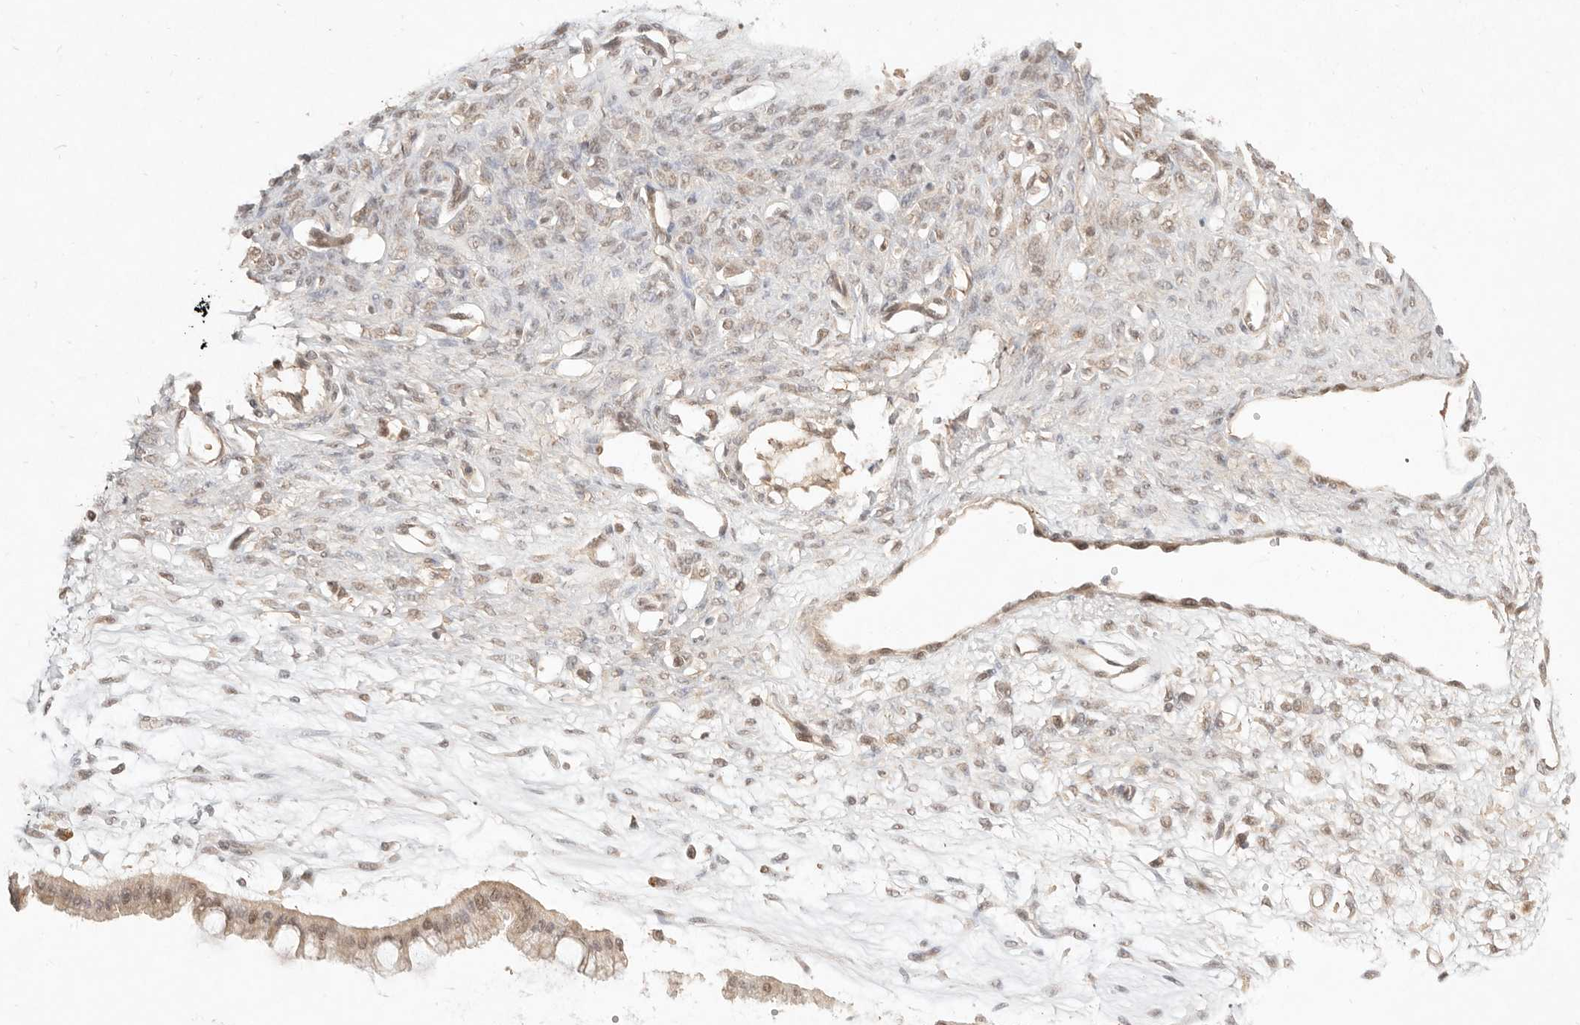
{"staining": {"intensity": "moderate", "quantity": ">75%", "location": "nuclear"}, "tissue": "ovarian cancer", "cell_type": "Tumor cells", "image_type": "cancer", "snomed": [{"axis": "morphology", "description": "Cystadenocarcinoma, mucinous, NOS"}, {"axis": "topography", "description": "Ovary"}], "caption": "High-power microscopy captured an IHC photomicrograph of ovarian cancer, revealing moderate nuclear staining in about >75% of tumor cells.", "gene": "MEP1A", "patient": {"sex": "female", "age": 73}}